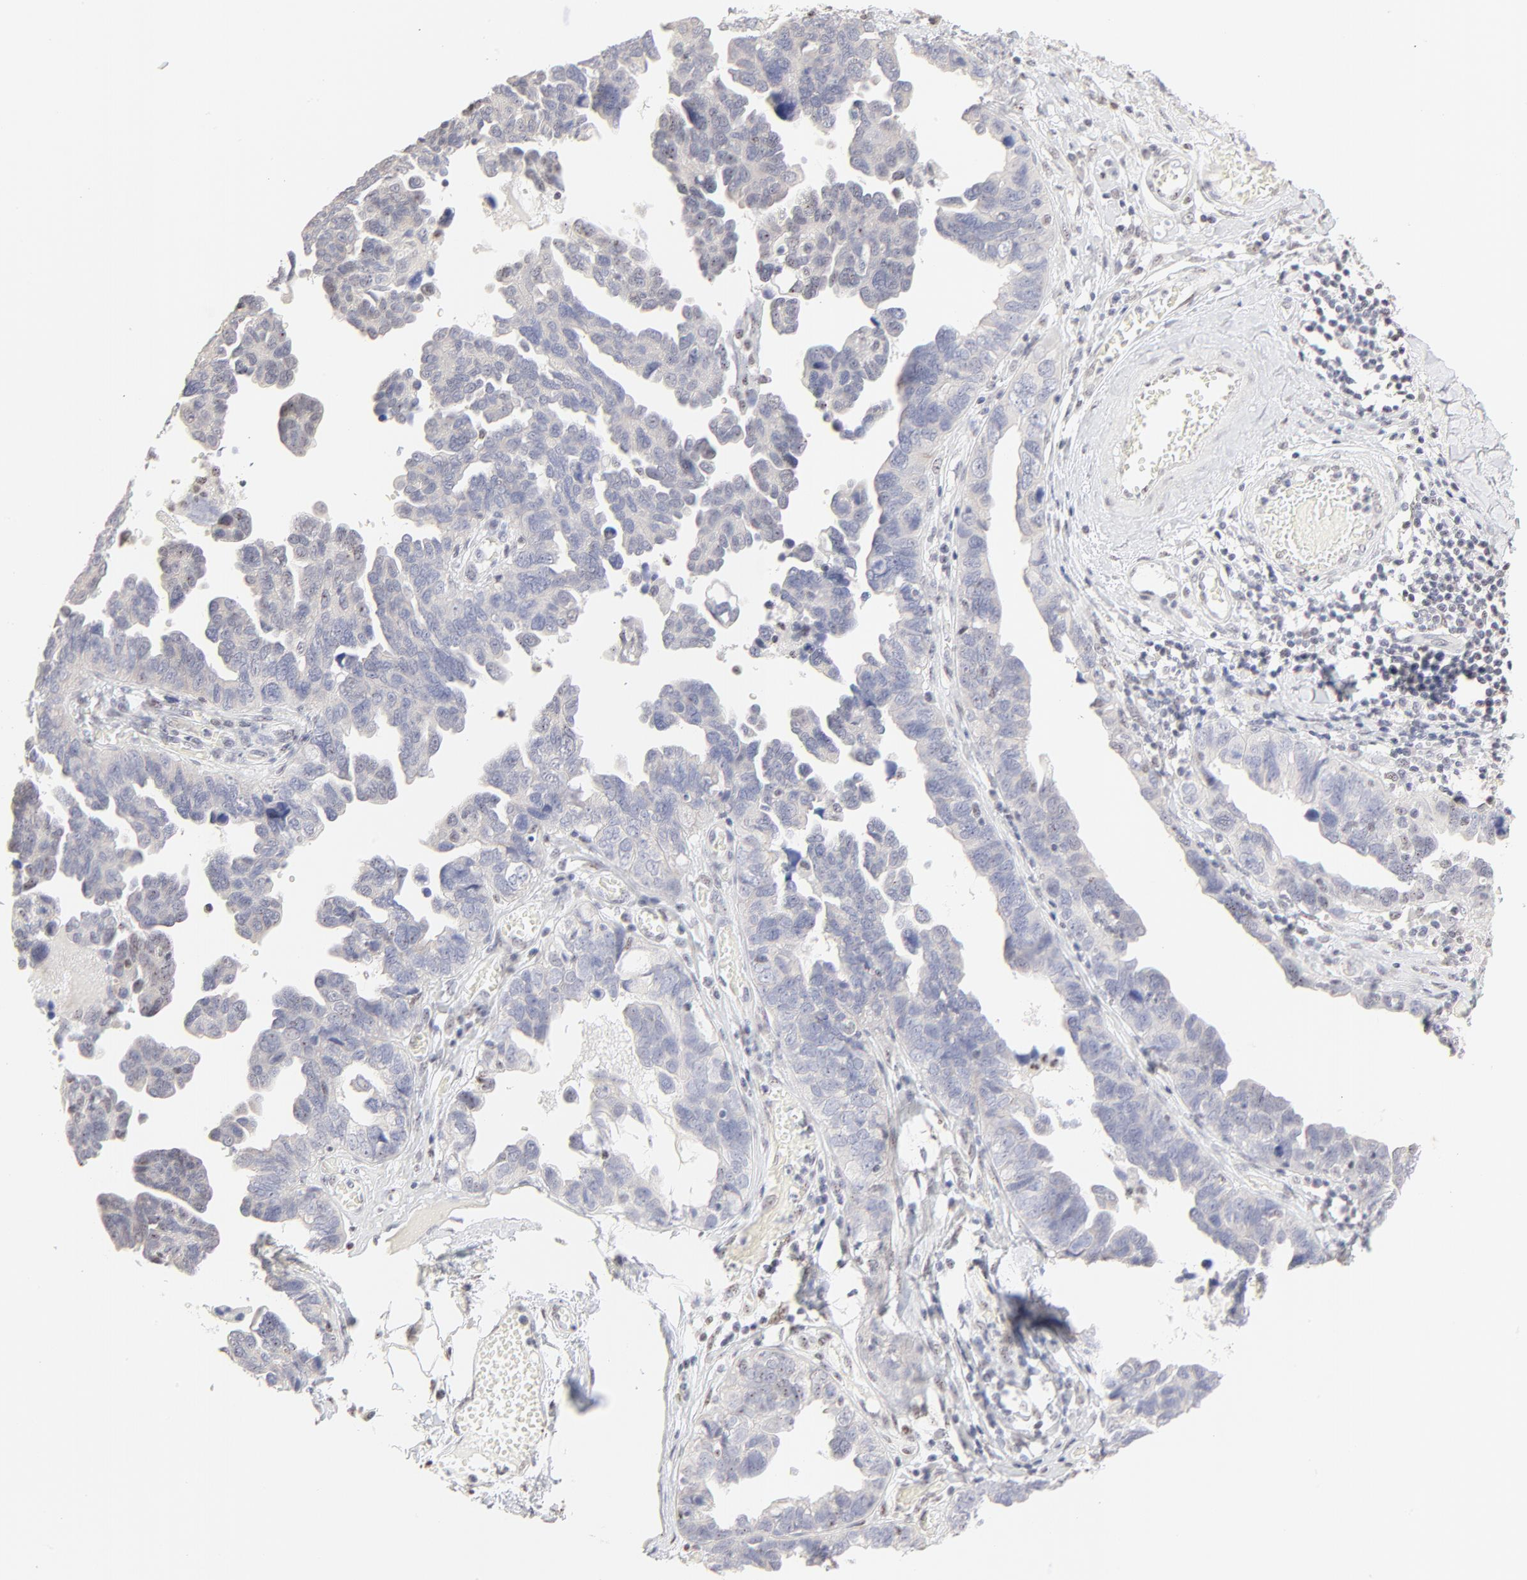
{"staining": {"intensity": "negative", "quantity": "none", "location": "none"}, "tissue": "ovarian cancer", "cell_type": "Tumor cells", "image_type": "cancer", "snomed": [{"axis": "morphology", "description": "Cystadenocarcinoma, serous, NOS"}, {"axis": "topography", "description": "Ovary"}], "caption": "Ovarian cancer (serous cystadenocarcinoma) was stained to show a protein in brown. There is no significant expression in tumor cells.", "gene": "NFIL3", "patient": {"sex": "female", "age": 64}}